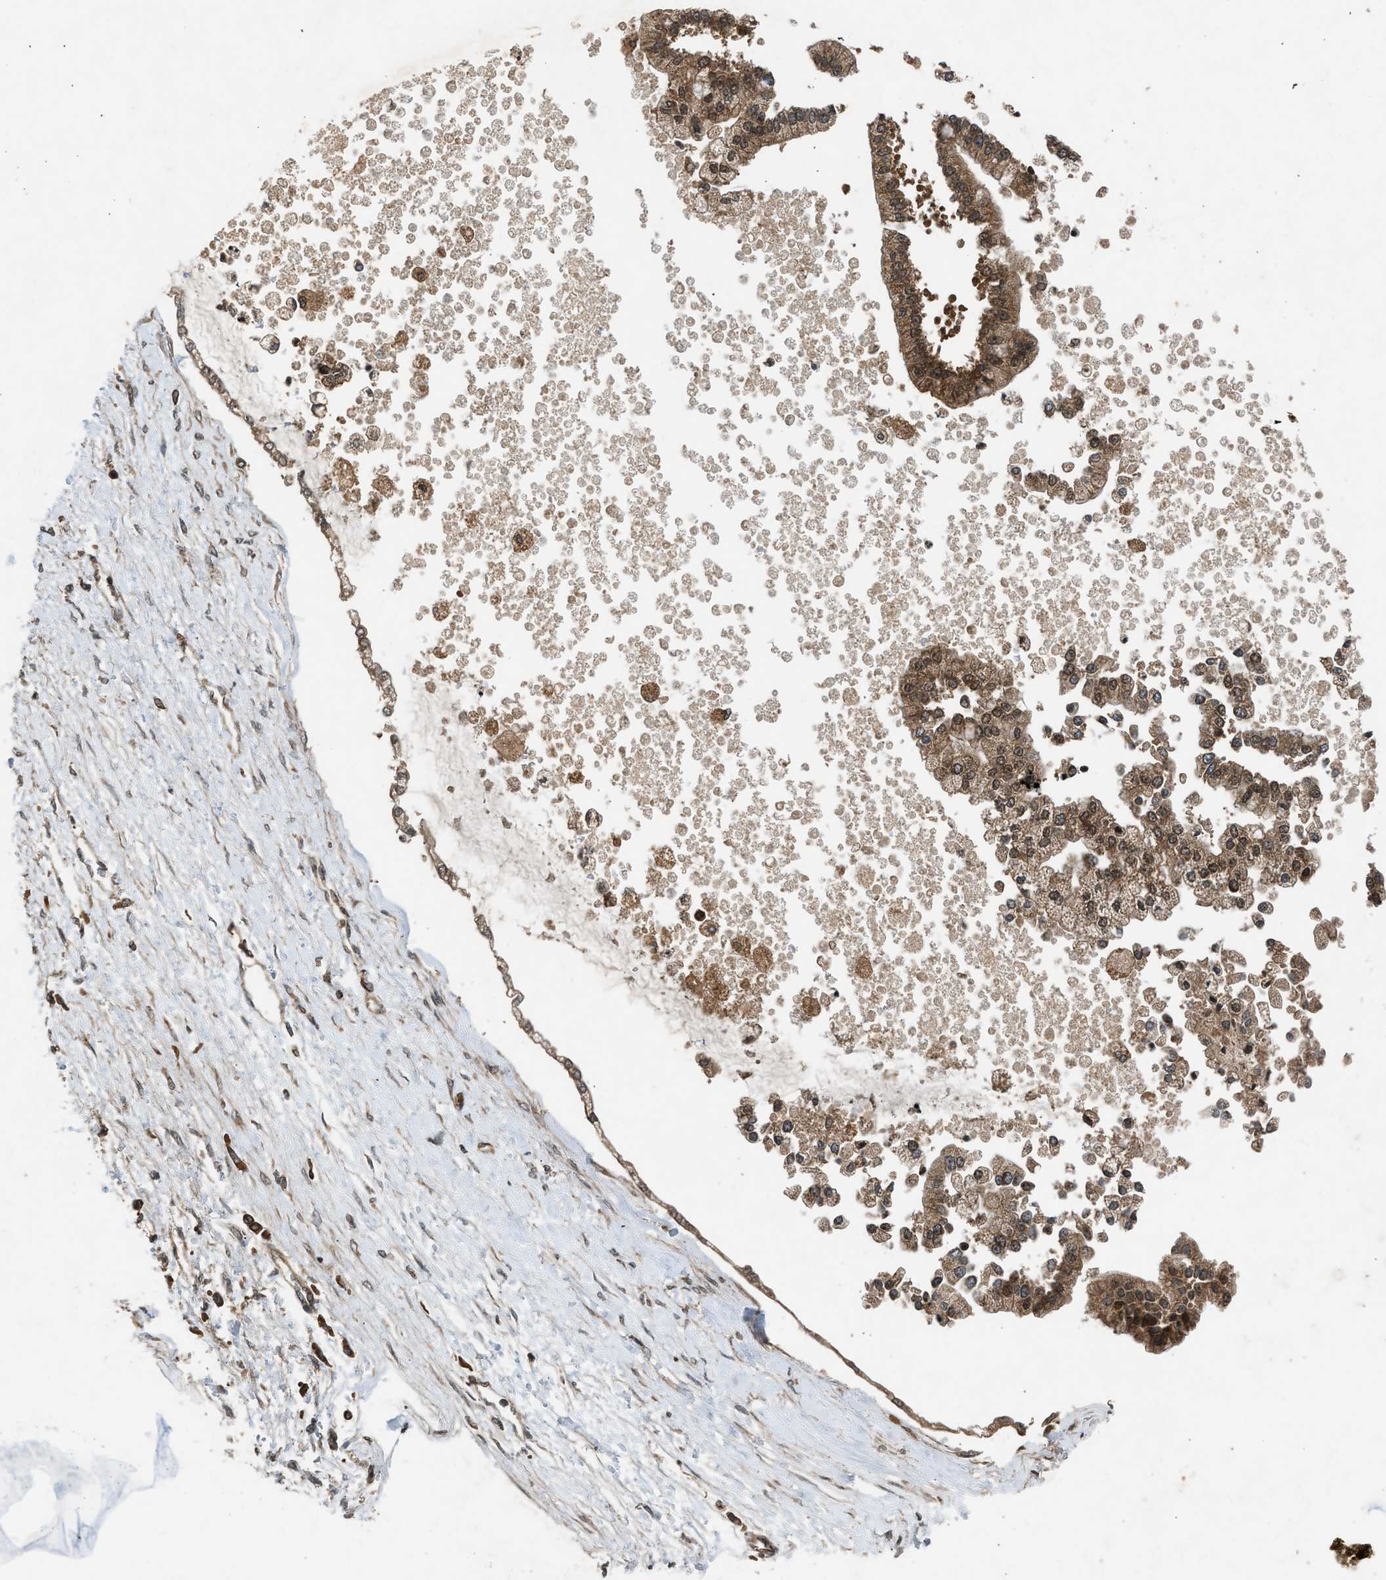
{"staining": {"intensity": "moderate", "quantity": ">75%", "location": "cytoplasmic/membranous"}, "tissue": "liver cancer", "cell_type": "Tumor cells", "image_type": "cancer", "snomed": [{"axis": "morphology", "description": "Cholangiocarcinoma"}, {"axis": "topography", "description": "Liver"}], "caption": "Tumor cells show medium levels of moderate cytoplasmic/membranous staining in about >75% of cells in liver cancer.", "gene": "TXNL1", "patient": {"sex": "male", "age": 50}}